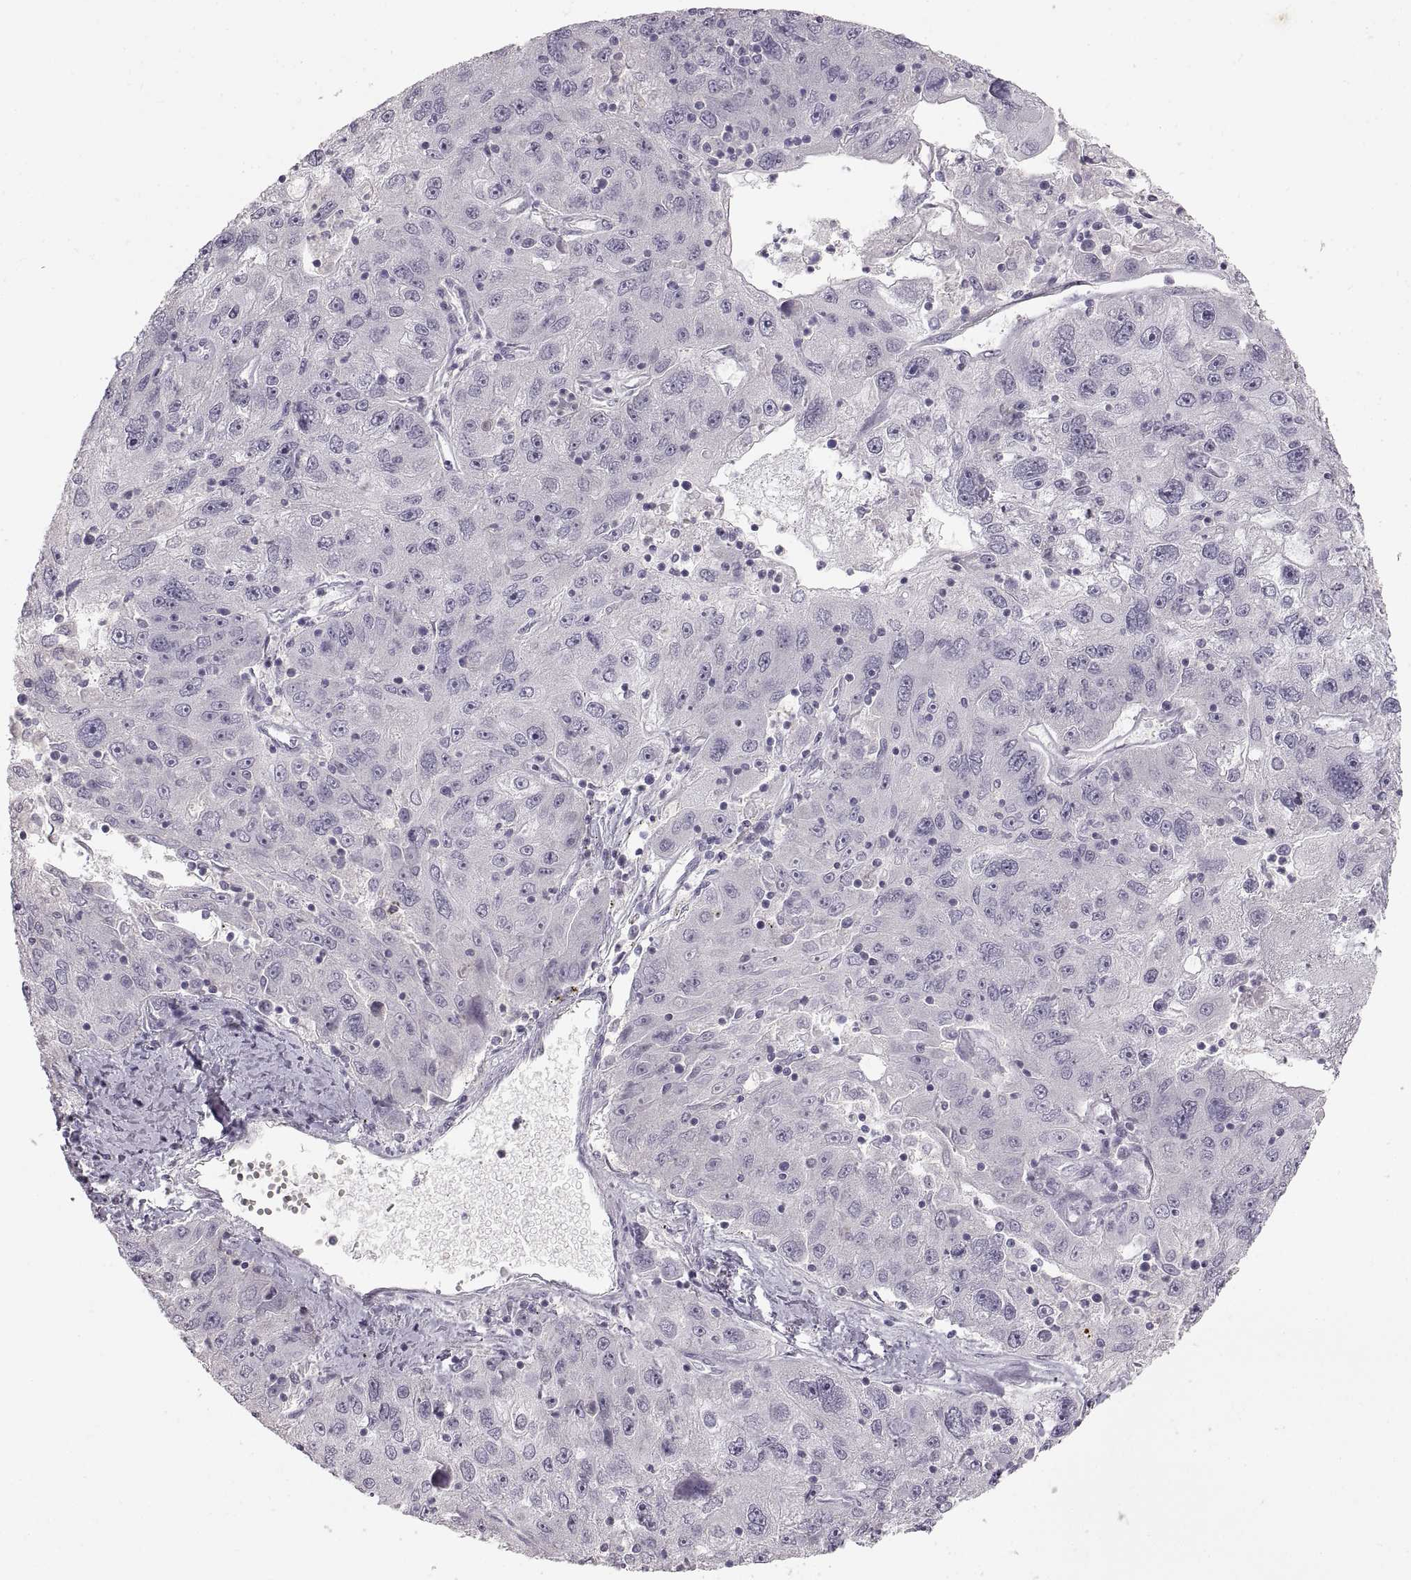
{"staining": {"intensity": "negative", "quantity": "none", "location": "none"}, "tissue": "stomach cancer", "cell_type": "Tumor cells", "image_type": "cancer", "snomed": [{"axis": "morphology", "description": "Adenocarcinoma, NOS"}, {"axis": "topography", "description": "Stomach"}], "caption": "A high-resolution histopathology image shows immunohistochemistry (IHC) staining of stomach cancer (adenocarcinoma), which reveals no significant positivity in tumor cells.", "gene": "PCSK2", "patient": {"sex": "male", "age": 56}}